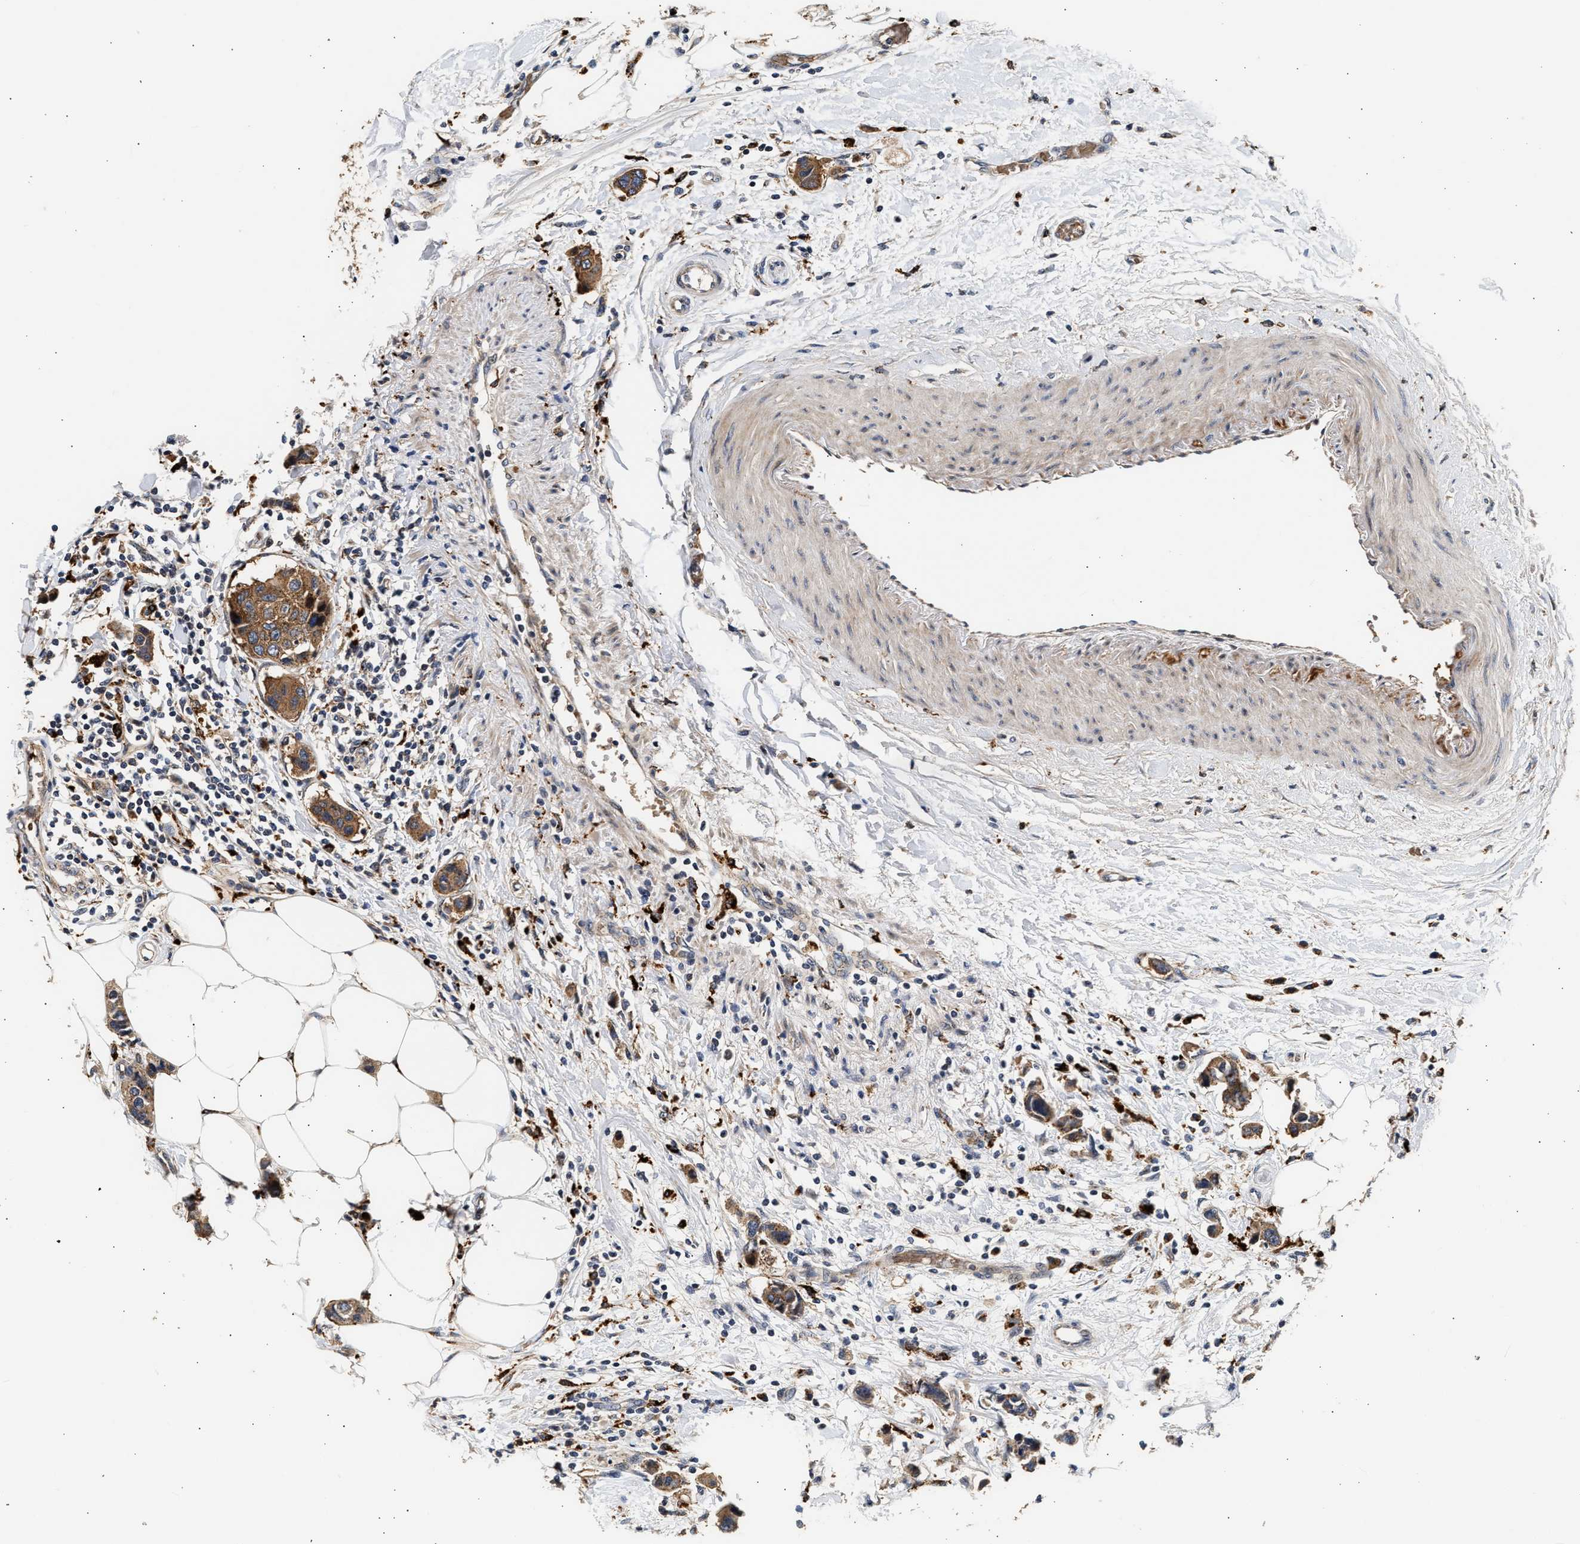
{"staining": {"intensity": "moderate", "quantity": ">75%", "location": "cytoplasmic/membranous"}, "tissue": "breast cancer", "cell_type": "Tumor cells", "image_type": "cancer", "snomed": [{"axis": "morphology", "description": "Normal tissue, NOS"}, {"axis": "morphology", "description": "Duct carcinoma"}, {"axis": "topography", "description": "Breast"}], "caption": "DAB immunohistochemical staining of human breast cancer (infiltrating ductal carcinoma) displays moderate cytoplasmic/membranous protein expression in approximately >75% of tumor cells.", "gene": "PLD3", "patient": {"sex": "female", "age": 50}}